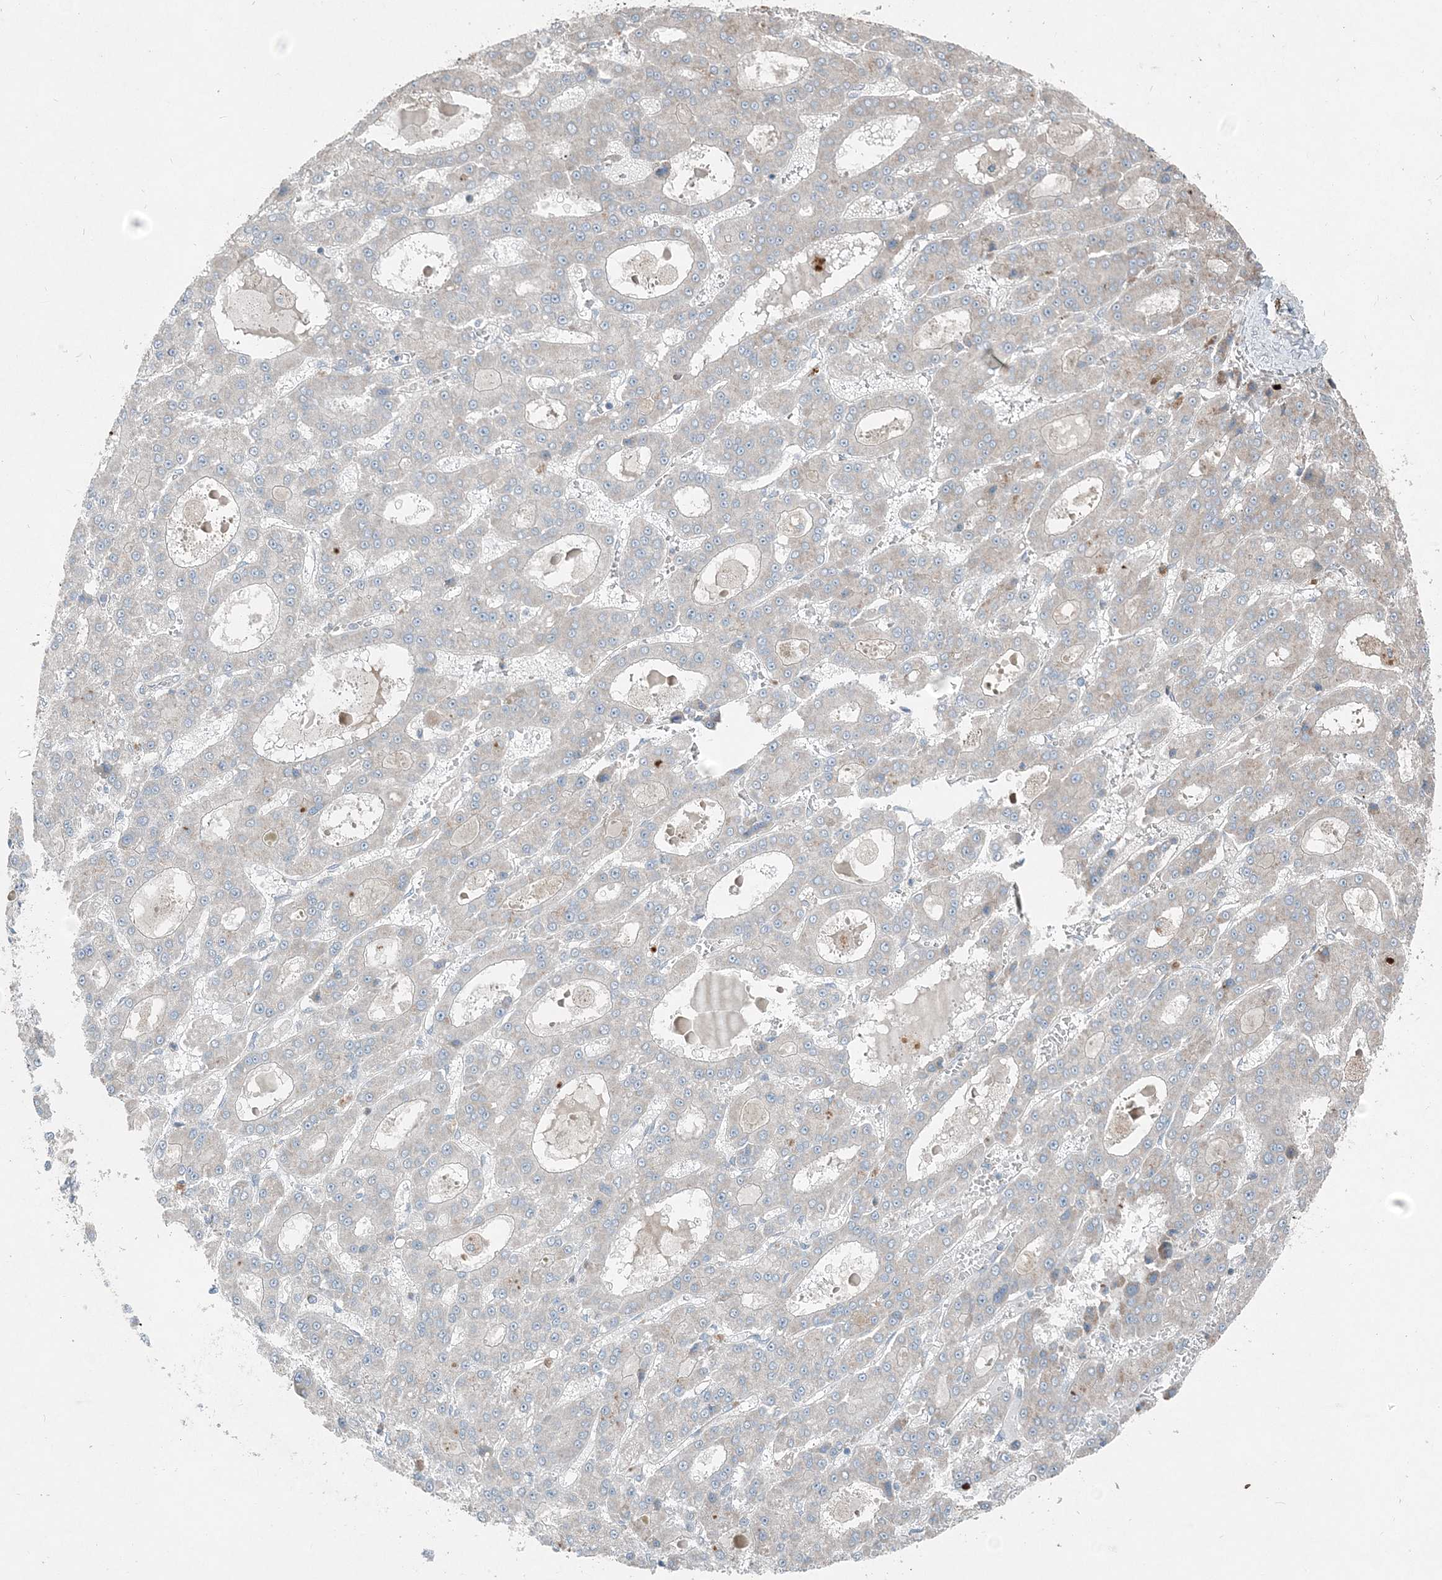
{"staining": {"intensity": "negative", "quantity": "none", "location": "none"}, "tissue": "liver cancer", "cell_type": "Tumor cells", "image_type": "cancer", "snomed": [{"axis": "morphology", "description": "Carcinoma, Hepatocellular, NOS"}, {"axis": "topography", "description": "Liver"}], "caption": "This photomicrograph is of liver hepatocellular carcinoma stained with immunohistochemistry (IHC) to label a protein in brown with the nuclei are counter-stained blue. There is no expression in tumor cells.", "gene": "INTU", "patient": {"sex": "male", "age": 70}}